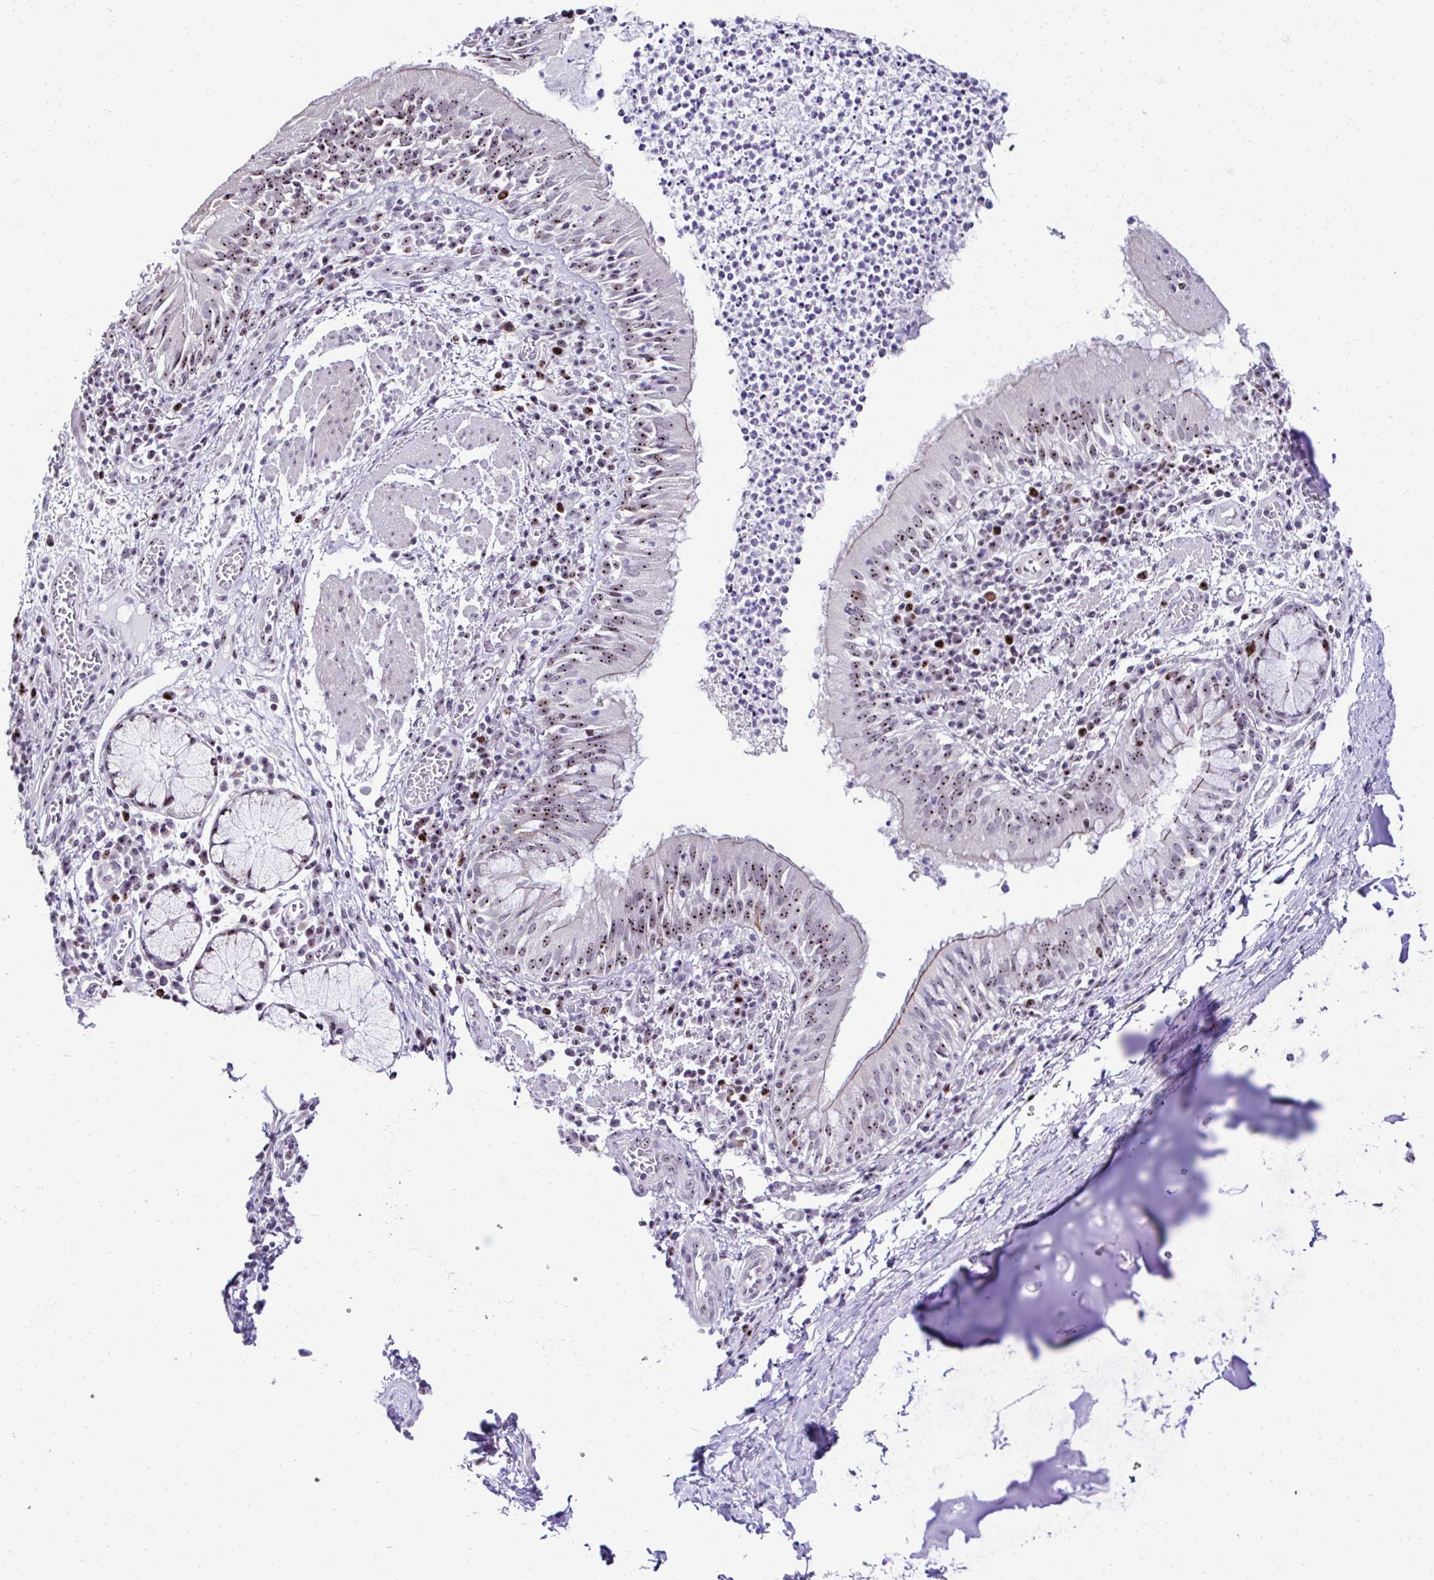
{"staining": {"intensity": "strong", "quantity": ">75%", "location": "nuclear"}, "tissue": "bronchus", "cell_type": "Respiratory epithelial cells", "image_type": "normal", "snomed": [{"axis": "morphology", "description": "Normal tissue, NOS"}, {"axis": "topography", "description": "Lymph node"}, {"axis": "topography", "description": "Bronchus"}], "caption": "An image of human bronchus stained for a protein reveals strong nuclear brown staining in respiratory epithelial cells. (DAB (3,3'-diaminobenzidine) IHC, brown staining for protein, blue staining for nuclei).", "gene": "CEP72", "patient": {"sex": "male", "age": 56}}